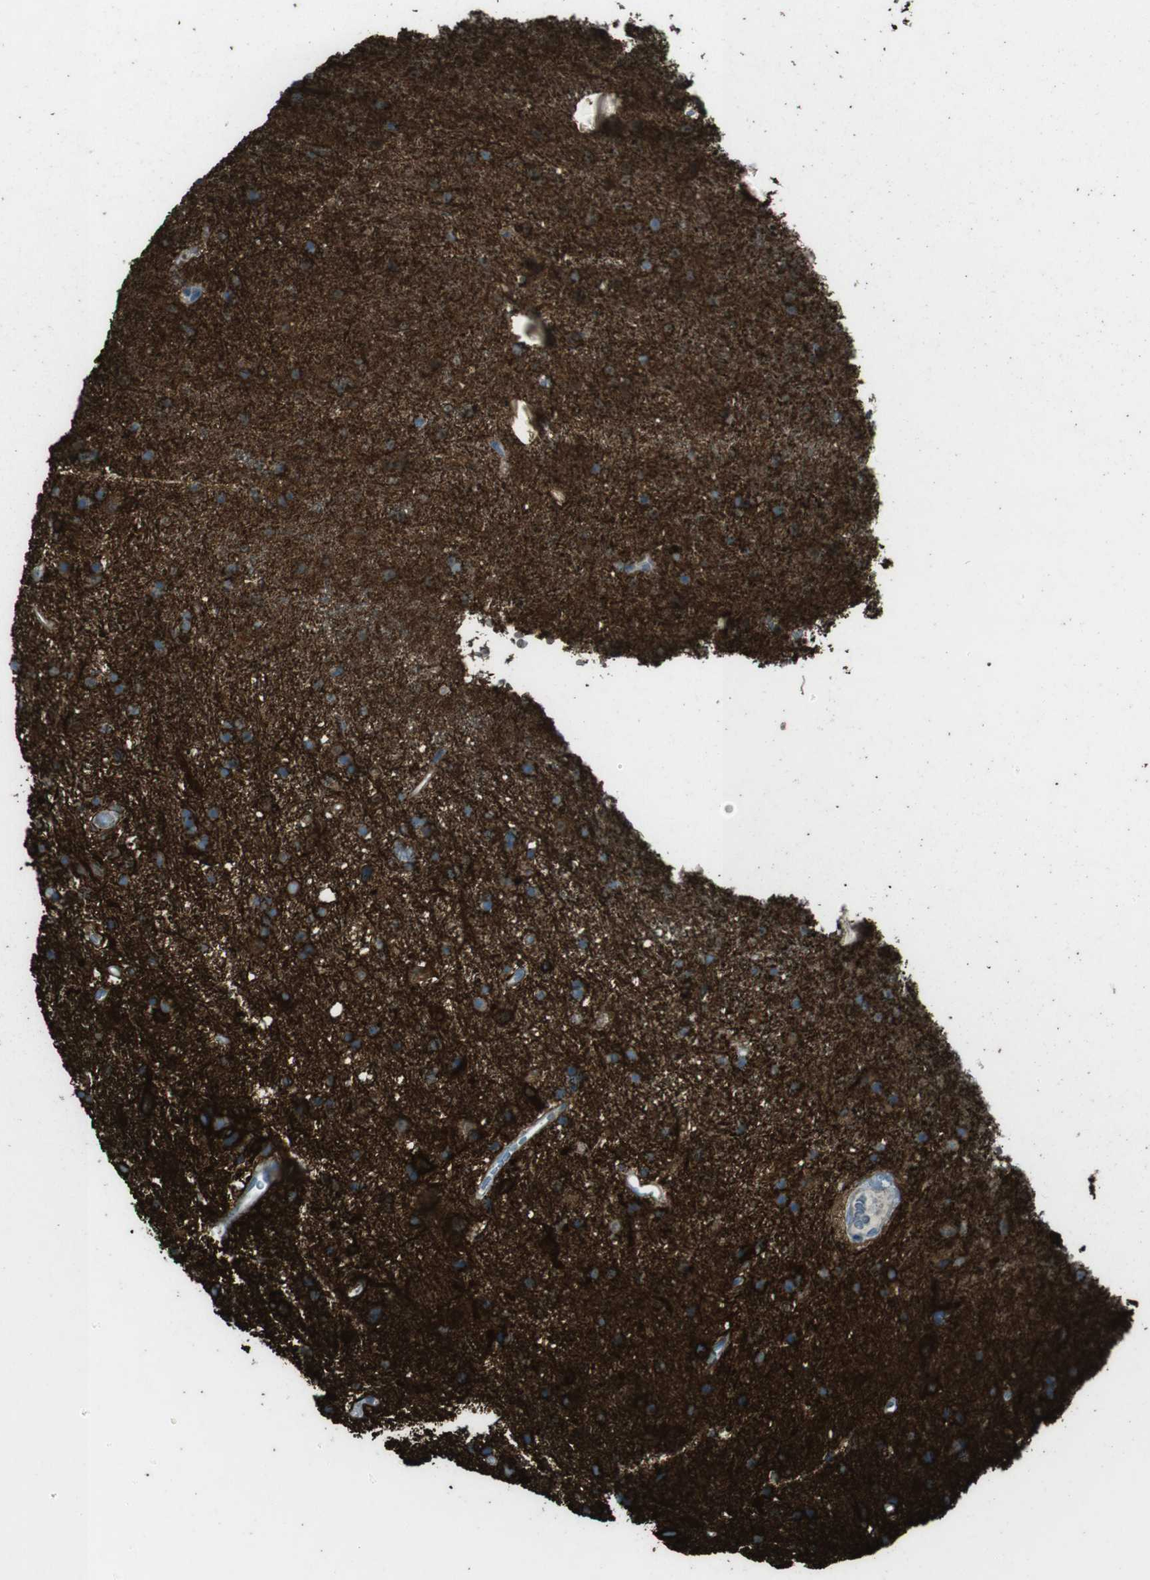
{"staining": {"intensity": "strong", "quantity": ">75%", "location": "cytoplasmic/membranous"}, "tissue": "glioma", "cell_type": "Tumor cells", "image_type": "cancer", "snomed": [{"axis": "morphology", "description": "Glioma, malignant, Low grade"}, {"axis": "topography", "description": "Brain"}], "caption": "Tumor cells show high levels of strong cytoplasmic/membranous positivity in about >75% of cells in human glioma. The protein is stained brown, and the nuclei are stained in blue (DAB (3,3'-diaminobenzidine) IHC with brightfield microscopy, high magnification).", "gene": "TUBB2A", "patient": {"sex": "male", "age": 77}}